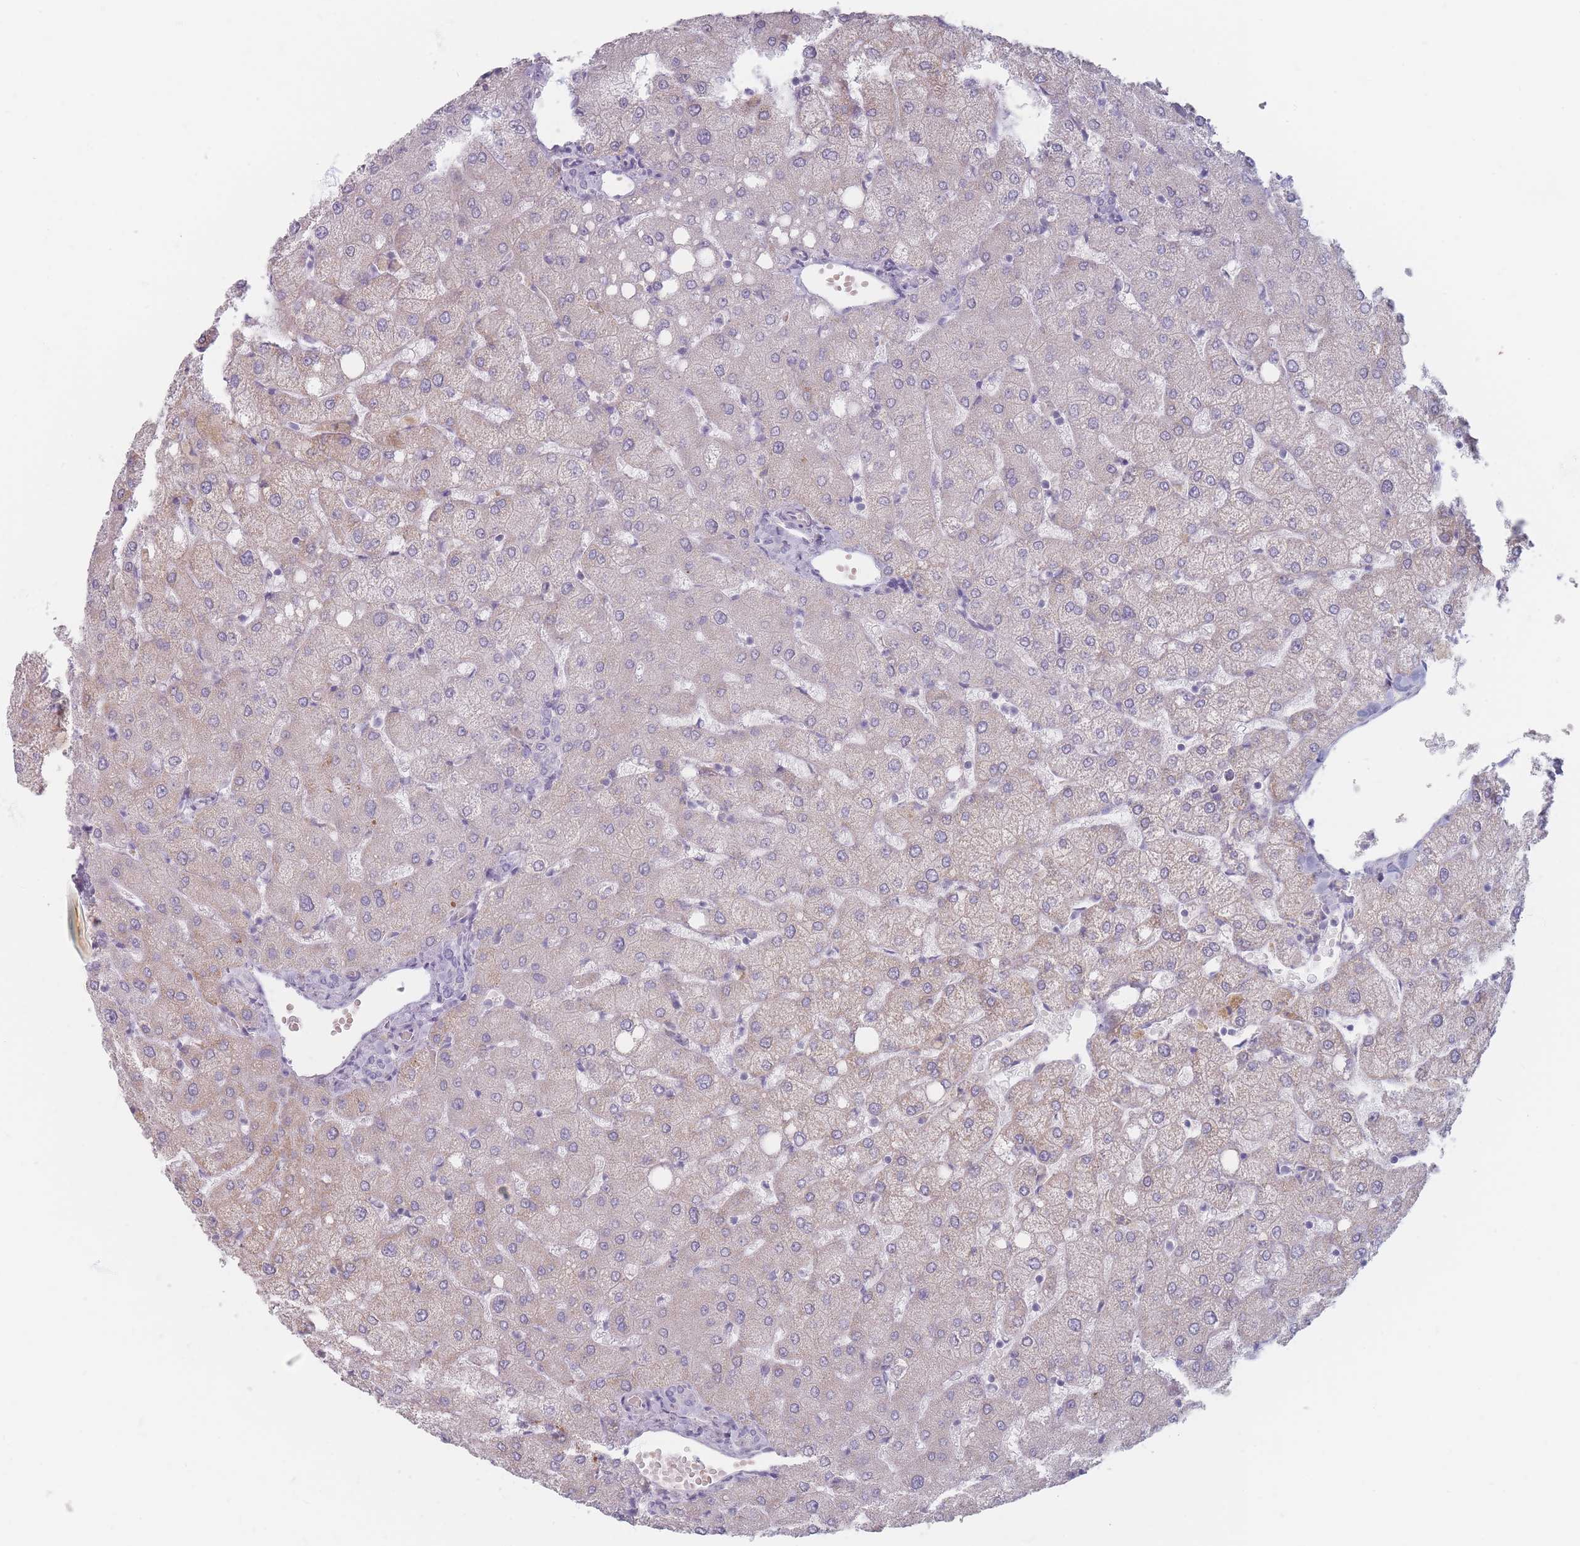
{"staining": {"intensity": "negative", "quantity": "none", "location": "none"}, "tissue": "liver", "cell_type": "Cholangiocytes", "image_type": "normal", "snomed": [{"axis": "morphology", "description": "Normal tissue, NOS"}, {"axis": "topography", "description": "Liver"}], "caption": "Immunohistochemistry micrograph of benign human liver stained for a protein (brown), which reveals no positivity in cholangiocytes. (DAB (3,3'-diaminobenzidine) immunohistochemistry visualized using brightfield microscopy, high magnification).", "gene": "HELZ2", "patient": {"sex": "female", "age": 54}}